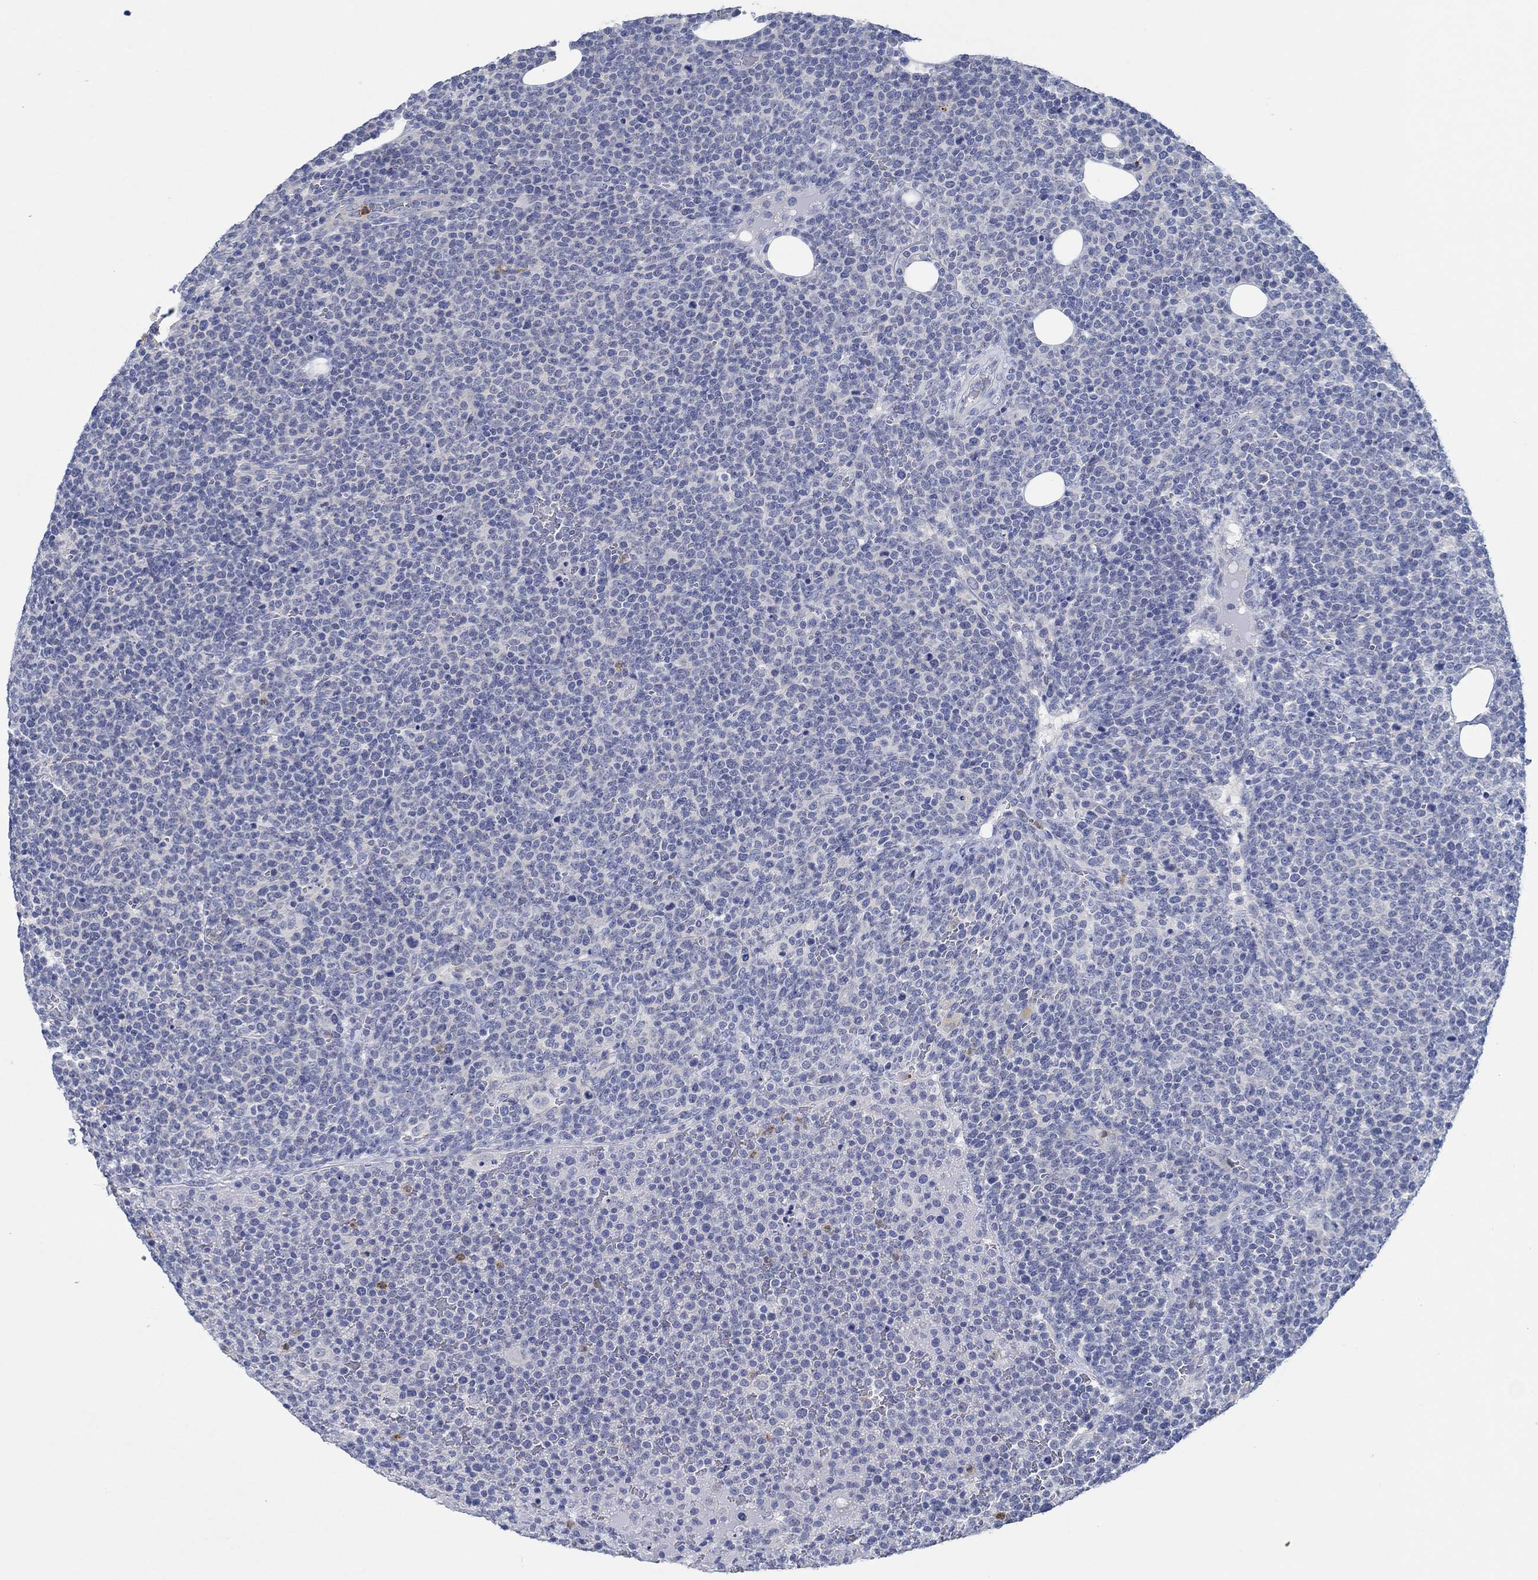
{"staining": {"intensity": "negative", "quantity": "none", "location": "none"}, "tissue": "lymphoma", "cell_type": "Tumor cells", "image_type": "cancer", "snomed": [{"axis": "morphology", "description": "Malignant lymphoma, non-Hodgkin's type, High grade"}, {"axis": "topography", "description": "Lymph node"}], "caption": "IHC of human lymphoma shows no positivity in tumor cells.", "gene": "ZNF671", "patient": {"sex": "male", "age": 61}}